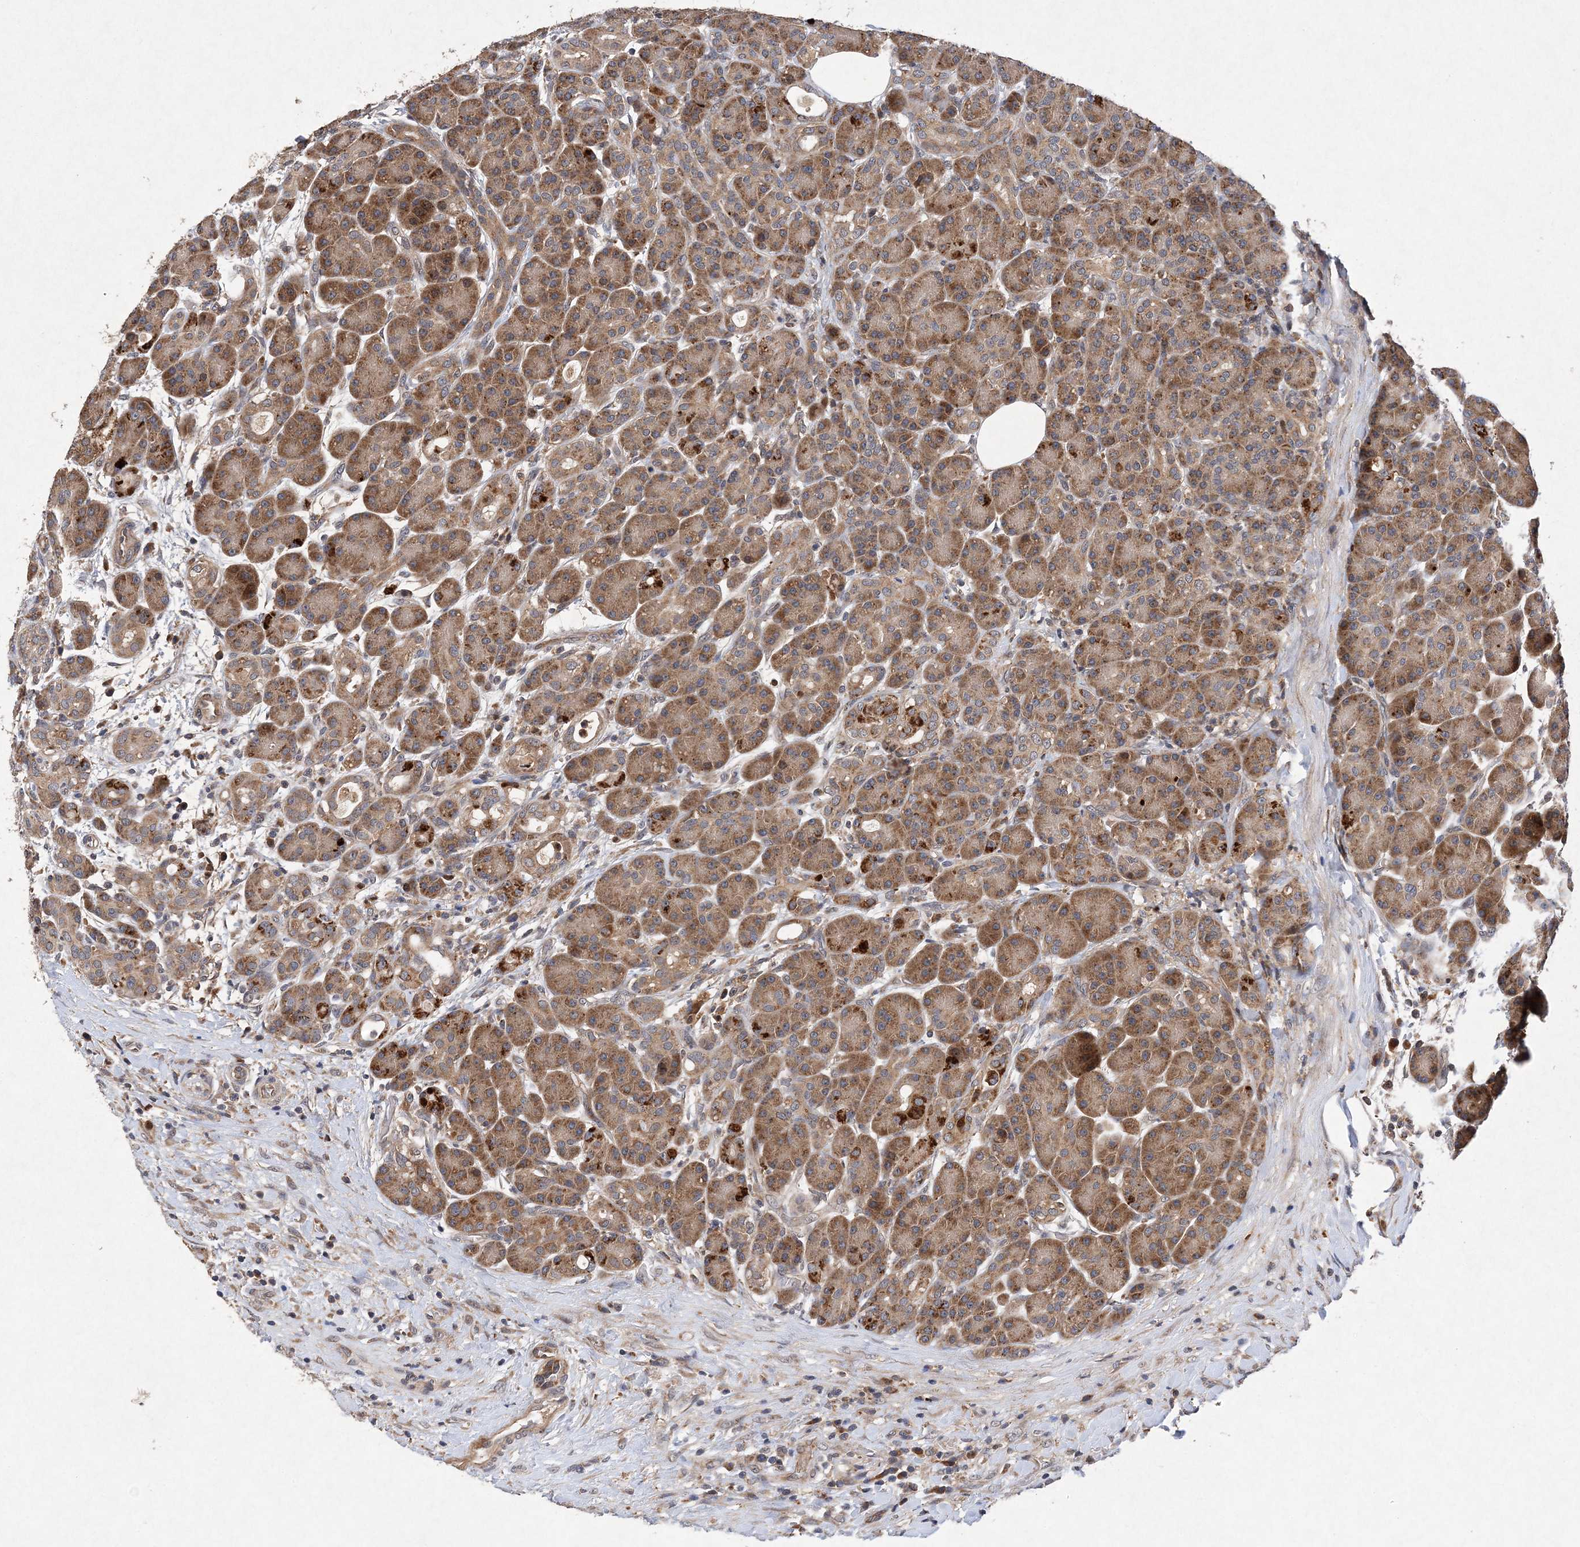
{"staining": {"intensity": "strong", "quantity": ">75%", "location": "cytoplasmic/membranous"}, "tissue": "pancreas", "cell_type": "Exocrine glandular cells", "image_type": "normal", "snomed": [{"axis": "morphology", "description": "Normal tissue, NOS"}, {"axis": "topography", "description": "Pancreas"}], "caption": "The image reveals staining of benign pancreas, revealing strong cytoplasmic/membranous protein expression (brown color) within exocrine glandular cells. The staining is performed using DAB brown chromogen to label protein expression. The nuclei are counter-stained blue using hematoxylin.", "gene": "PROSER1", "patient": {"sex": "male", "age": 63}}